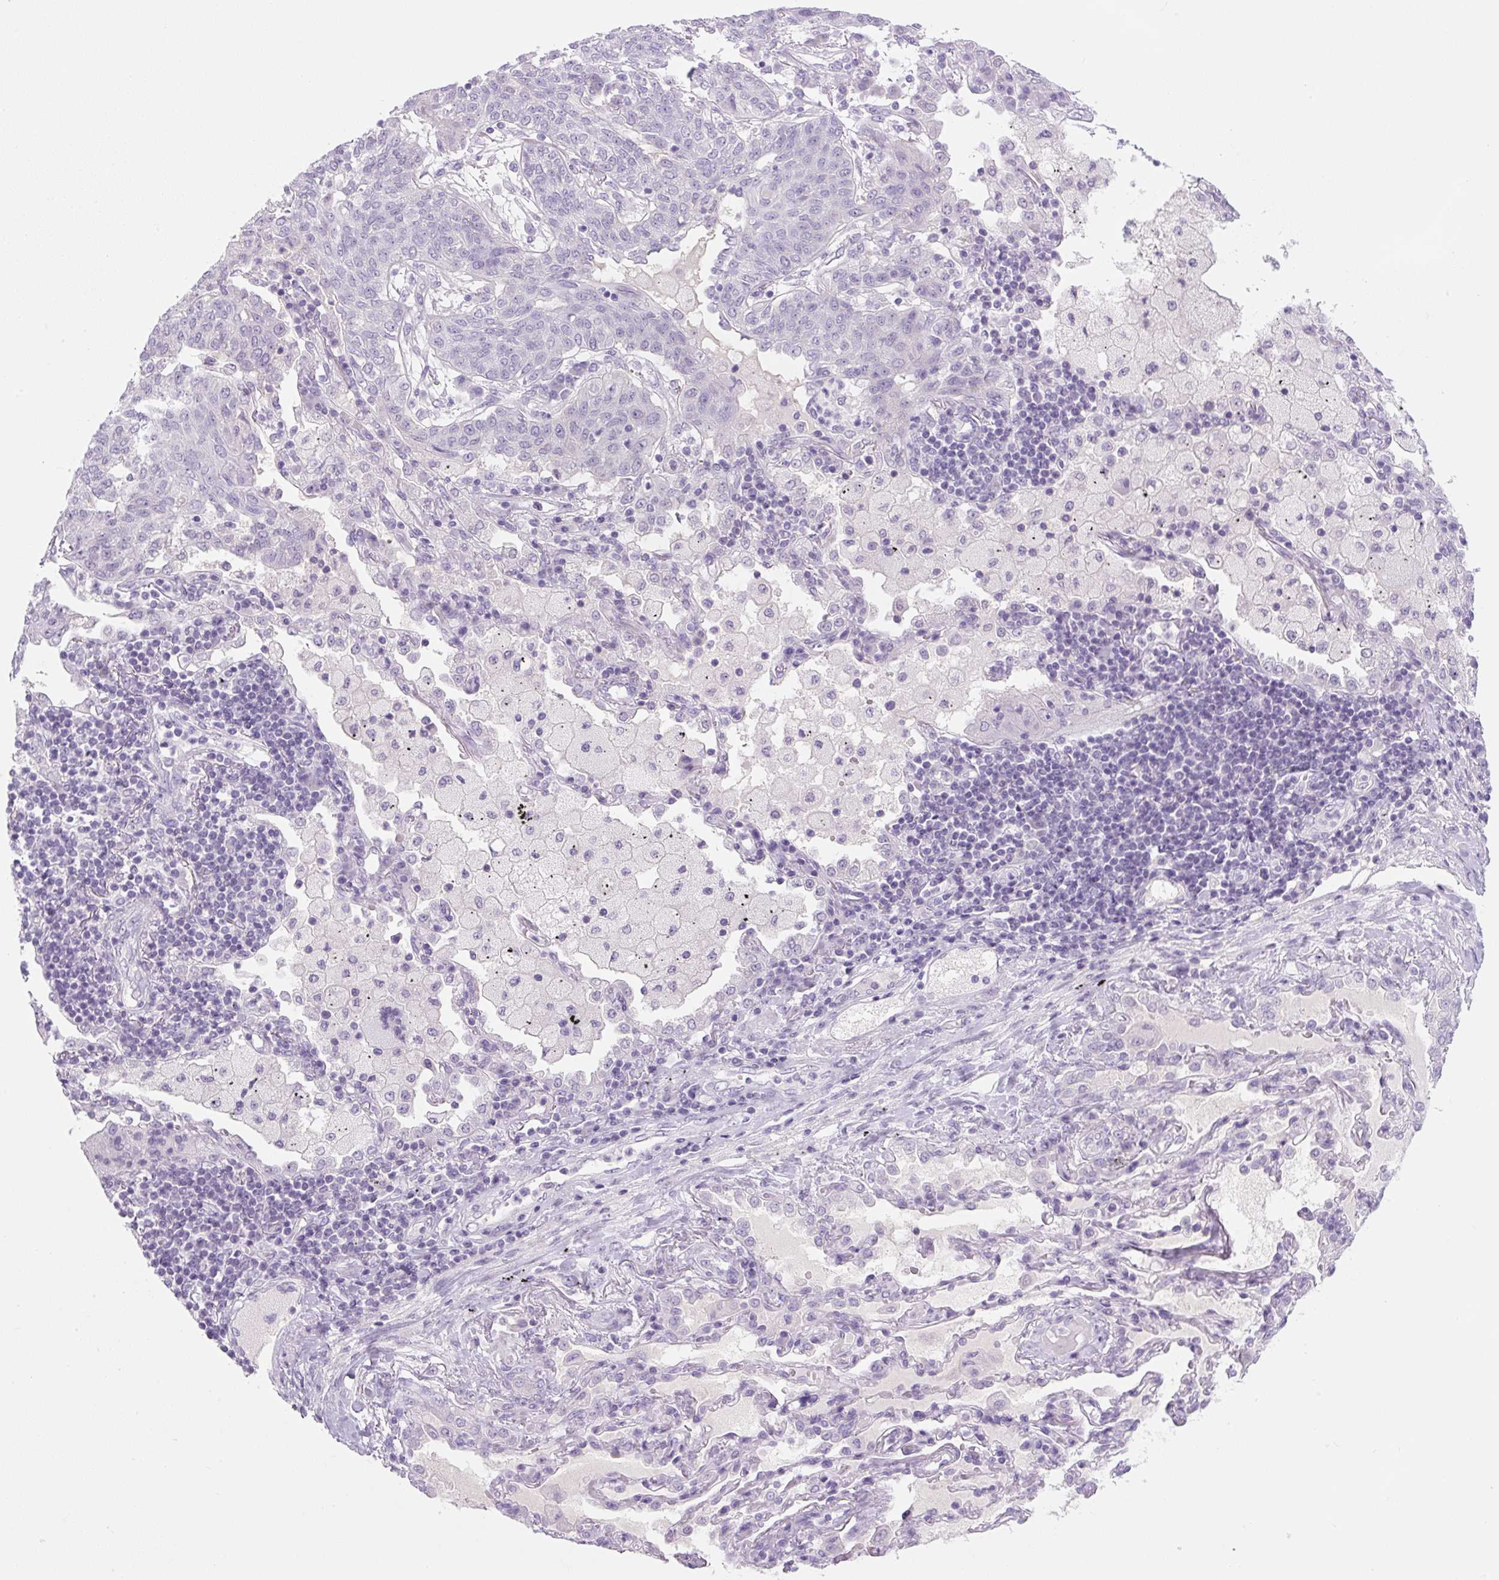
{"staining": {"intensity": "negative", "quantity": "none", "location": "none"}, "tissue": "lung cancer", "cell_type": "Tumor cells", "image_type": "cancer", "snomed": [{"axis": "morphology", "description": "Squamous cell carcinoma, NOS"}, {"axis": "topography", "description": "Lung"}], "caption": "An immunohistochemistry (IHC) image of squamous cell carcinoma (lung) is shown. There is no staining in tumor cells of squamous cell carcinoma (lung).", "gene": "COL9A2", "patient": {"sex": "female", "age": 70}}